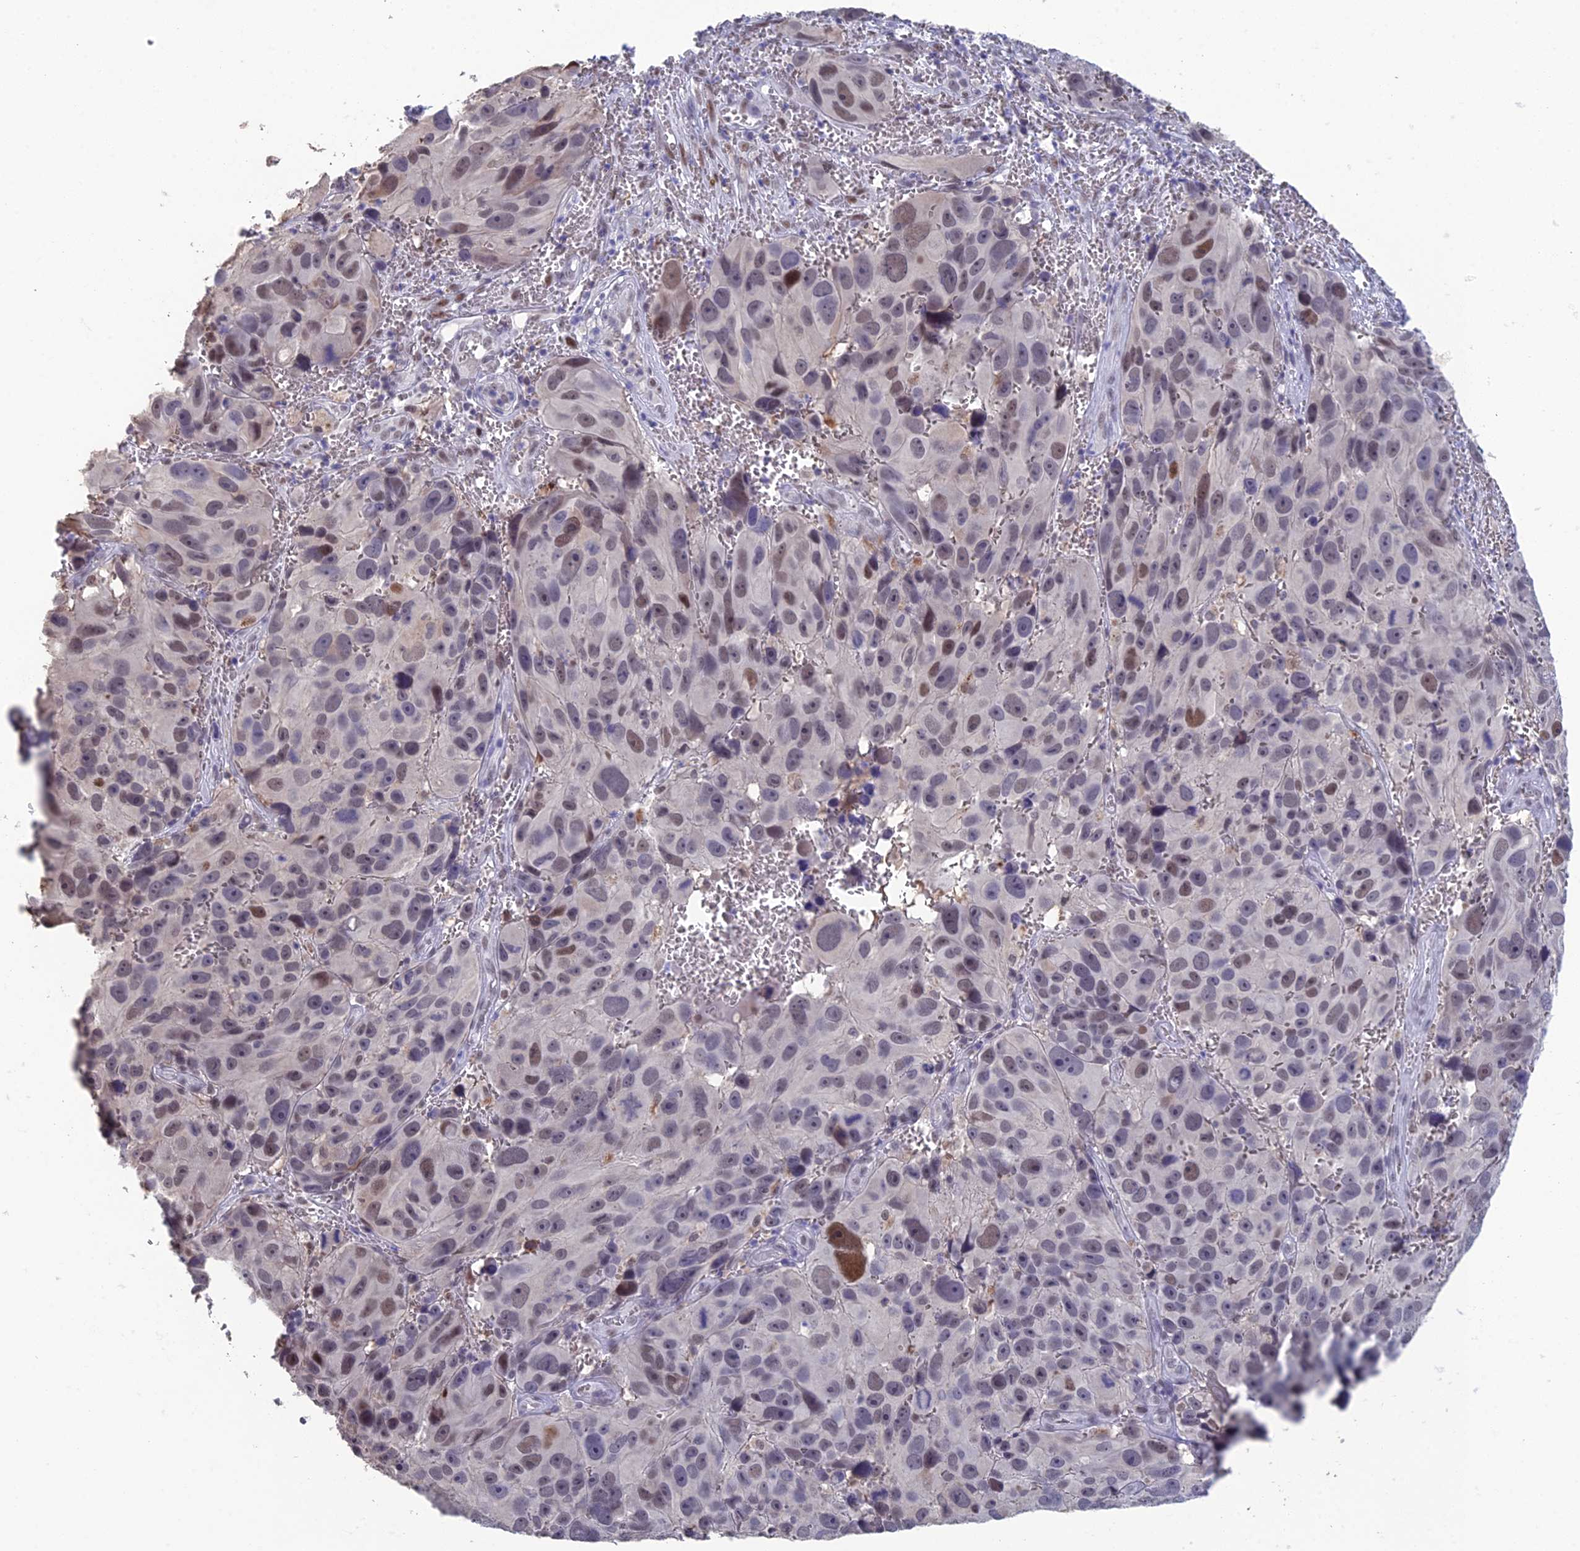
{"staining": {"intensity": "moderate", "quantity": "<25%", "location": "nuclear"}, "tissue": "melanoma", "cell_type": "Tumor cells", "image_type": "cancer", "snomed": [{"axis": "morphology", "description": "Malignant melanoma, NOS"}, {"axis": "topography", "description": "Skin"}], "caption": "The micrograph demonstrates staining of malignant melanoma, revealing moderate nuclear protein expression (brown color) within tumor cells.", "gene": "MT-CO3", "patient": {"sex": "male", "age": 84}}